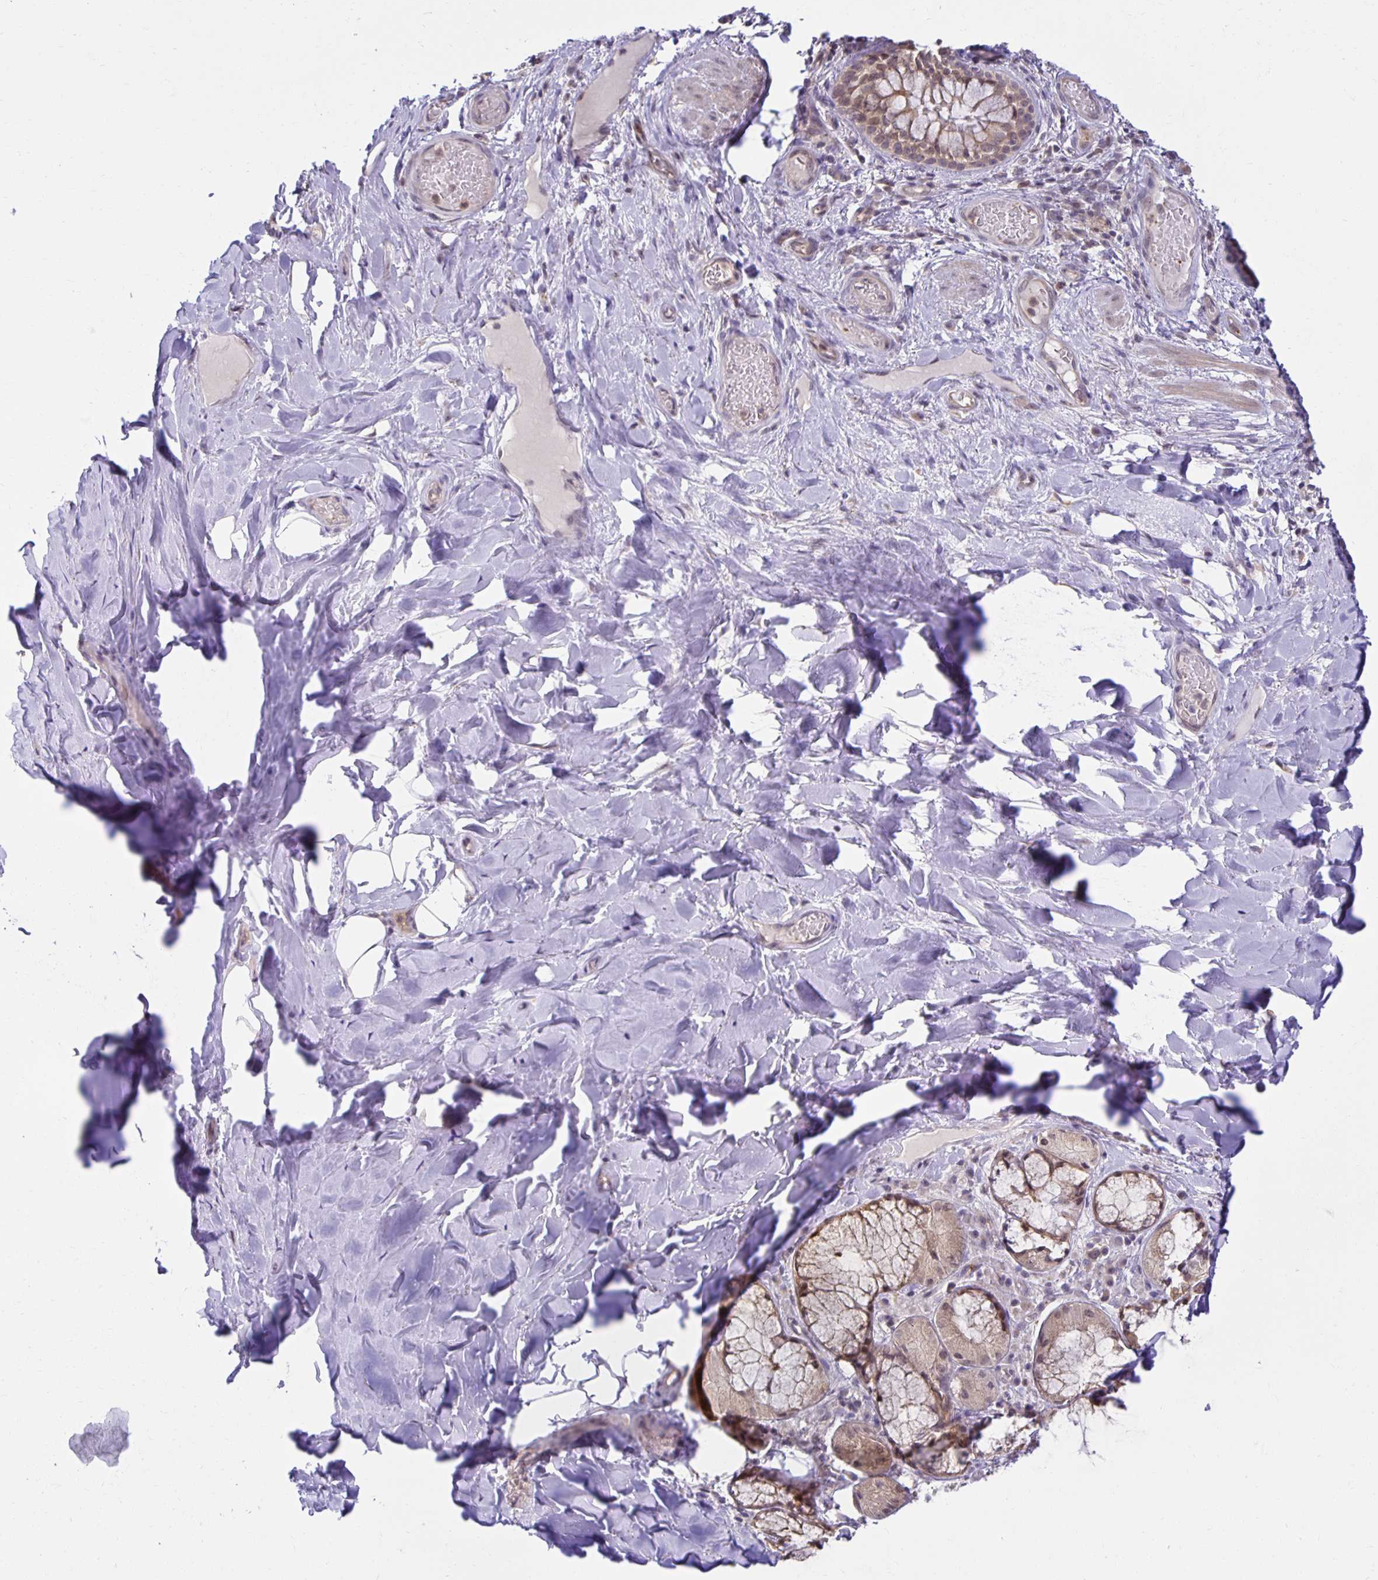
{"staining": {"intensity": "negative", "quantity": "none", "location": "none"}, "tissue": "adipose tissue", "cell_type": "Adipocytes", "image_type": "normal", "snomed": [{"axis": "morphology", "description": "Normal tissue, NOS"}, {"axis": "topography", "description": "Cartilage tissue"}, {"axis": "topography", "description": "Bronchus"}], "caption": "Adipose tissue was stained to show a protein in brown. There is no significant expression in adipocytes. Nuclei are stained in blue.", "gene": "MIEN1", "patient": {"sex": "male", "age": 64}}